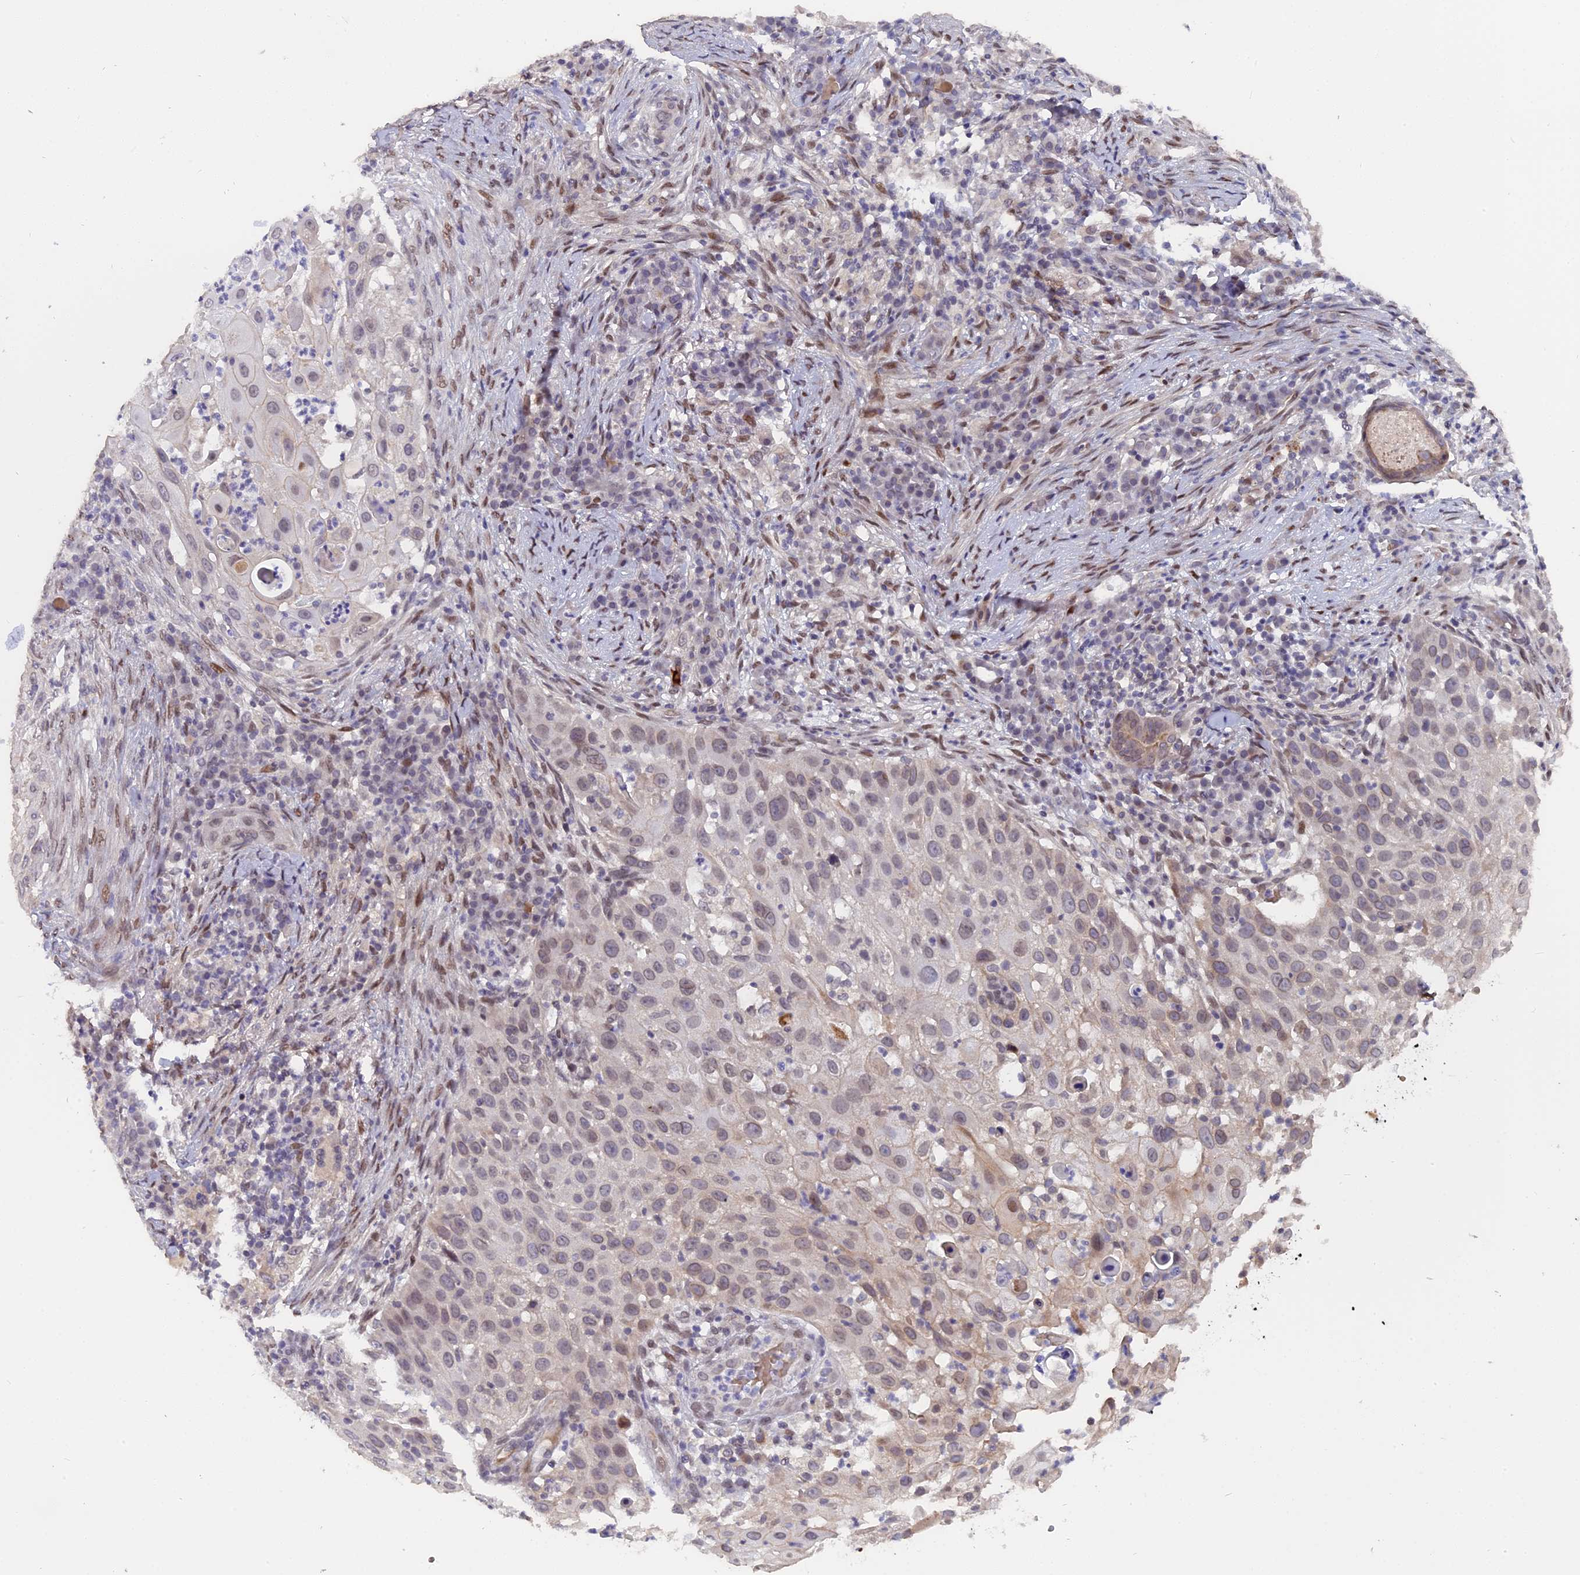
{"staining": {"intensity": "weak", "quantity": "25%-75%", "location": "nuclear"}, "tissue": "skin cancer", "cell_type": "Tumor cells", "image_type": "cancer", "snomed": [{"axis": "morphology", "description": "Squamous cell carcinoma, NOS"}, {"axis": "topography", "description": "Skin"}], "caption": "High-power microscopy captured an IHC histopathology image of squamous cell carcinoma (skin), revealing weak nuclear expression in approximately 25%-75% of tumor cells.", "gene": "PYGO1", "patient": {"sex": "female", "age": 44}}